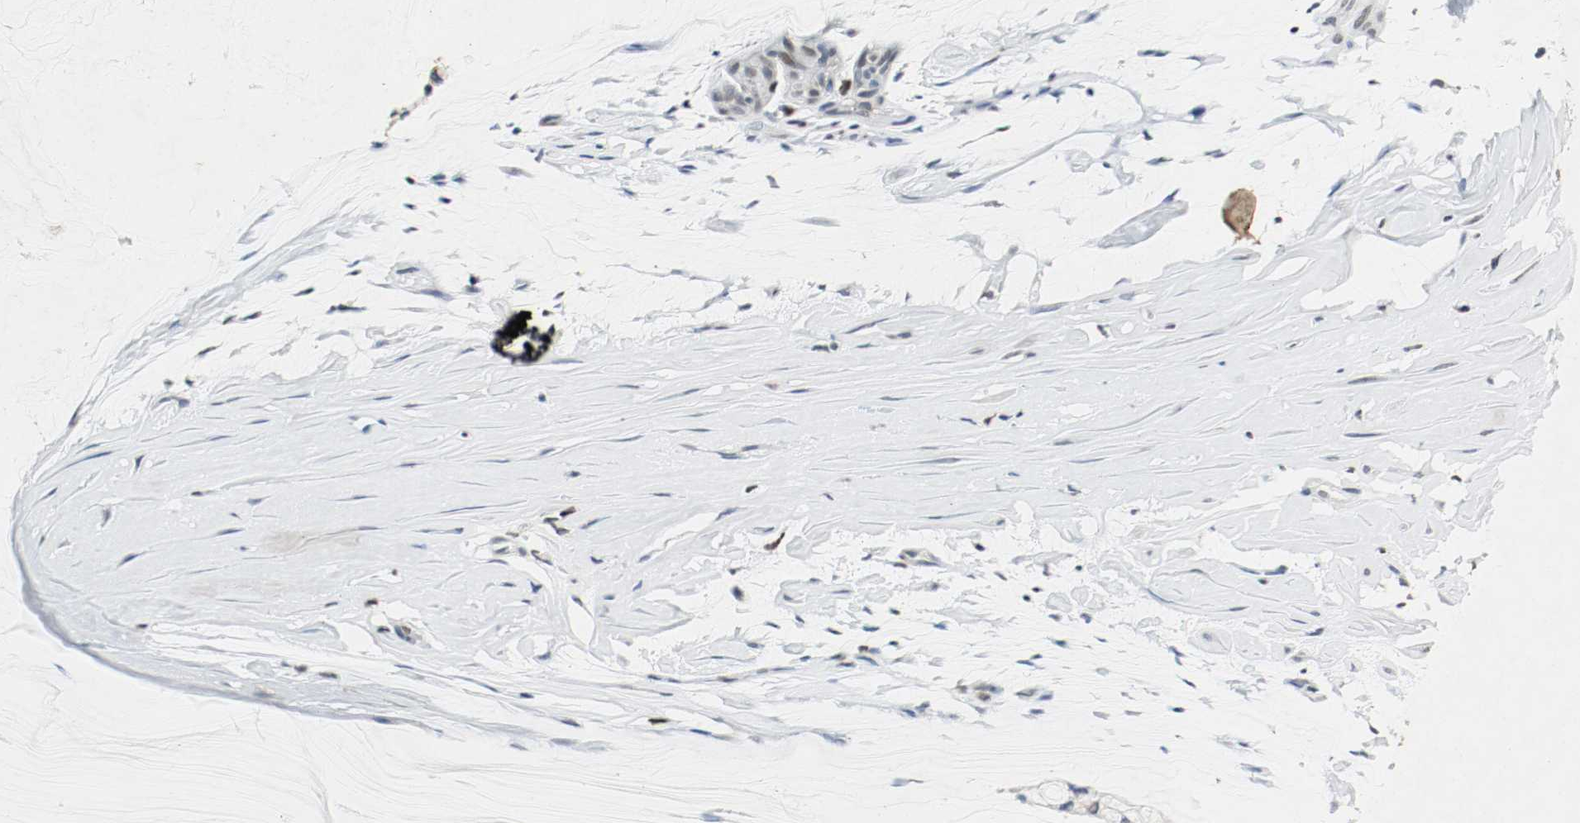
{"staining": {"intensity": "negative", "quantity": "none", "location": "none"}, "tissue": "ovarian cancer", "cell_type": "Tumor cells", "image_type": "cancer", "snomed": [{"axis": "morphology", "description": "Cystadenocarcinoma, mucinous, NOS"}, {"axis": "topography", "description": "Ovary"}], "caption": "Image shows no significant protein positivity in tumor cells of mucinous cystadenocarcinoma (ovarian).", "gene": "DNMT1", "patient": {"sex": "female", "age": 39}}